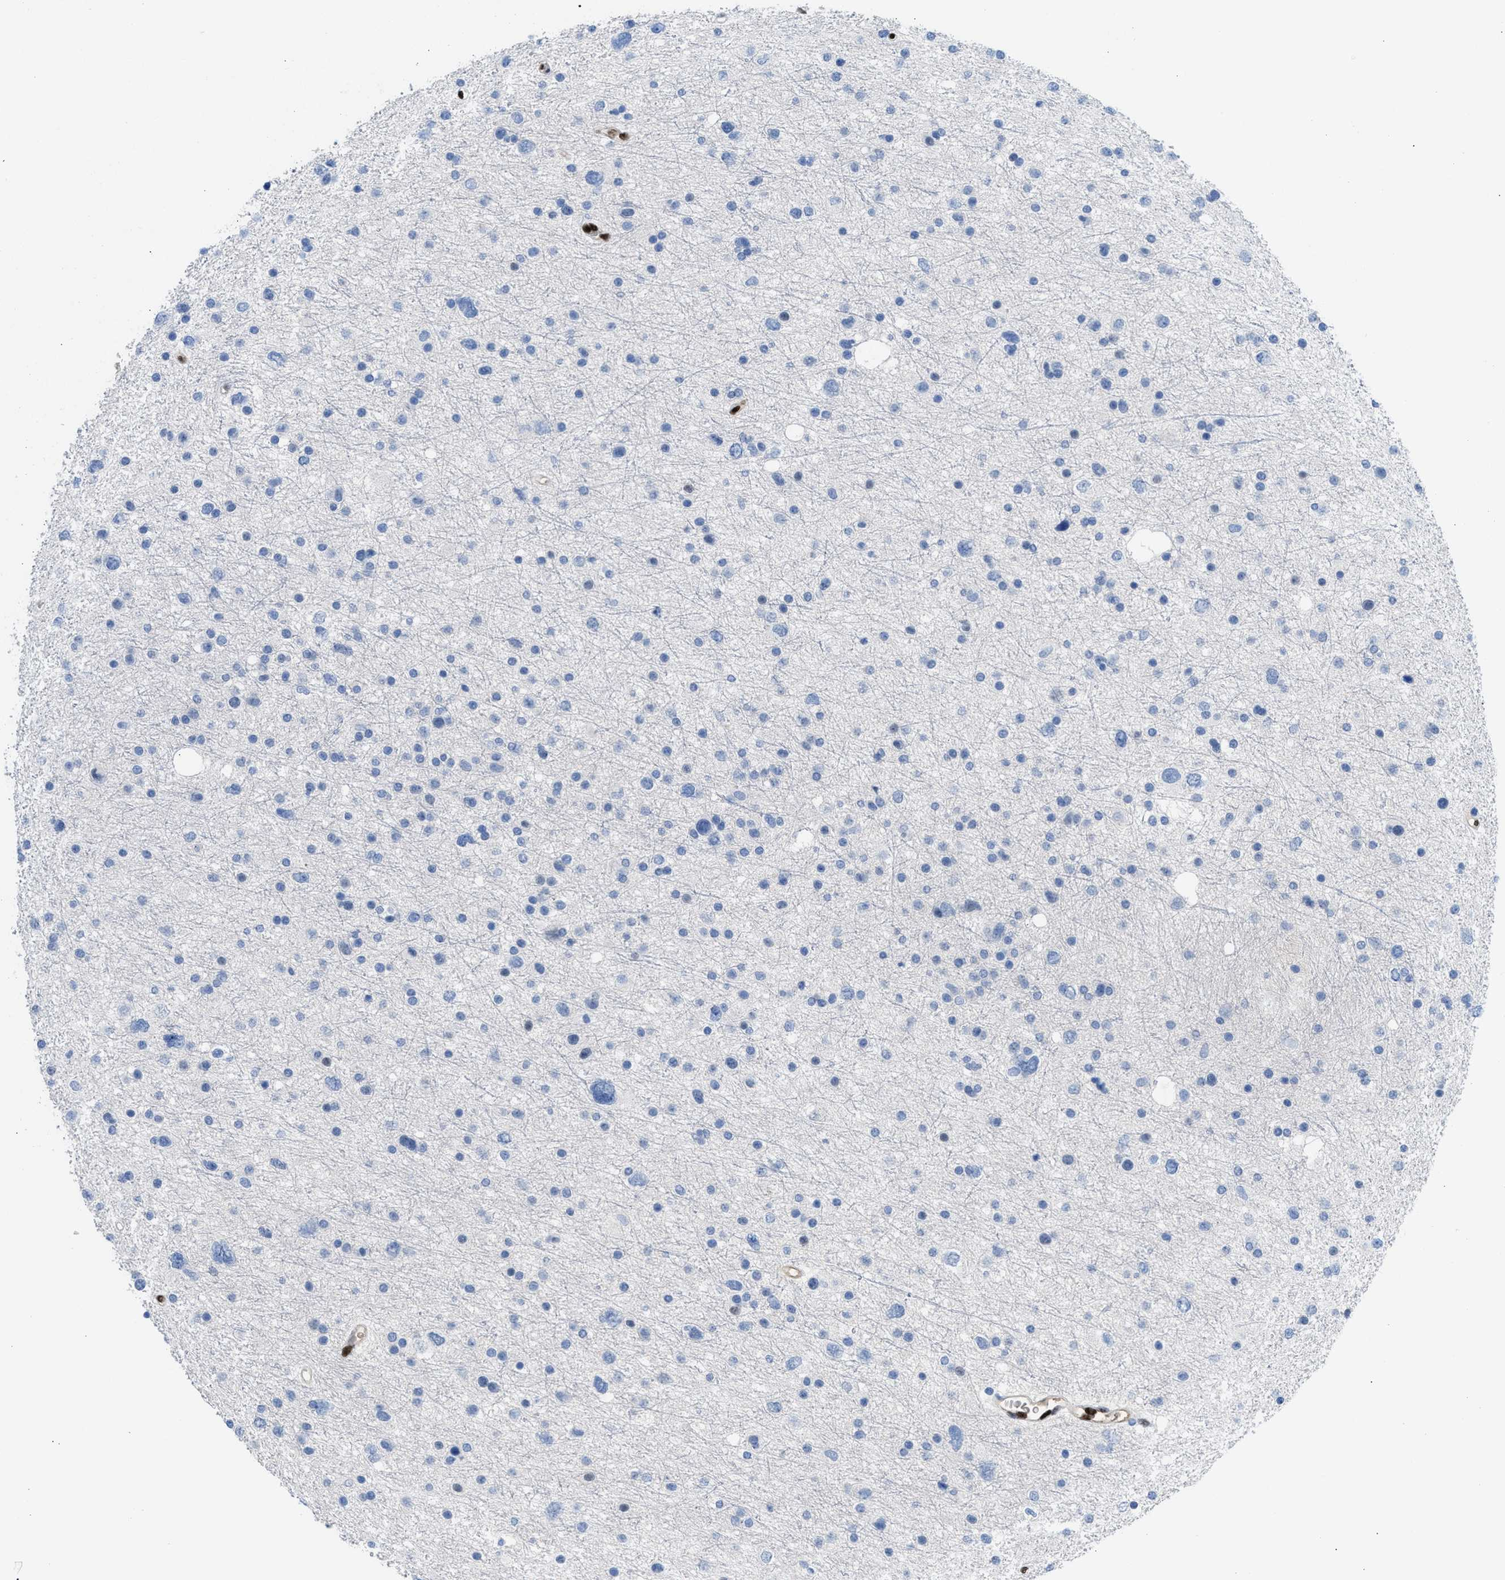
{"staining": {"intensity": "negative", "quantity": "none", "location": "none"}, "tissue": "glioma", "cell_type": "Tumor cells", "image_type": "cancer", "snomed": [{"axis": "morphology", "description": "Glioma, malignant, Low grade"}, {"axis": "topography", "description": "Brain"}], "caption": "This image is of low-grade glioma (malignant) stained with IHC to label a protein in brown with the nuclei are counter-stained blue. There is no positivity in tumor cells. (DAB (3,3'-diaminobenzidine) IHC, high magnification).", "gene": "LEF1", "patient": {"sex": "female", "age": 37}}